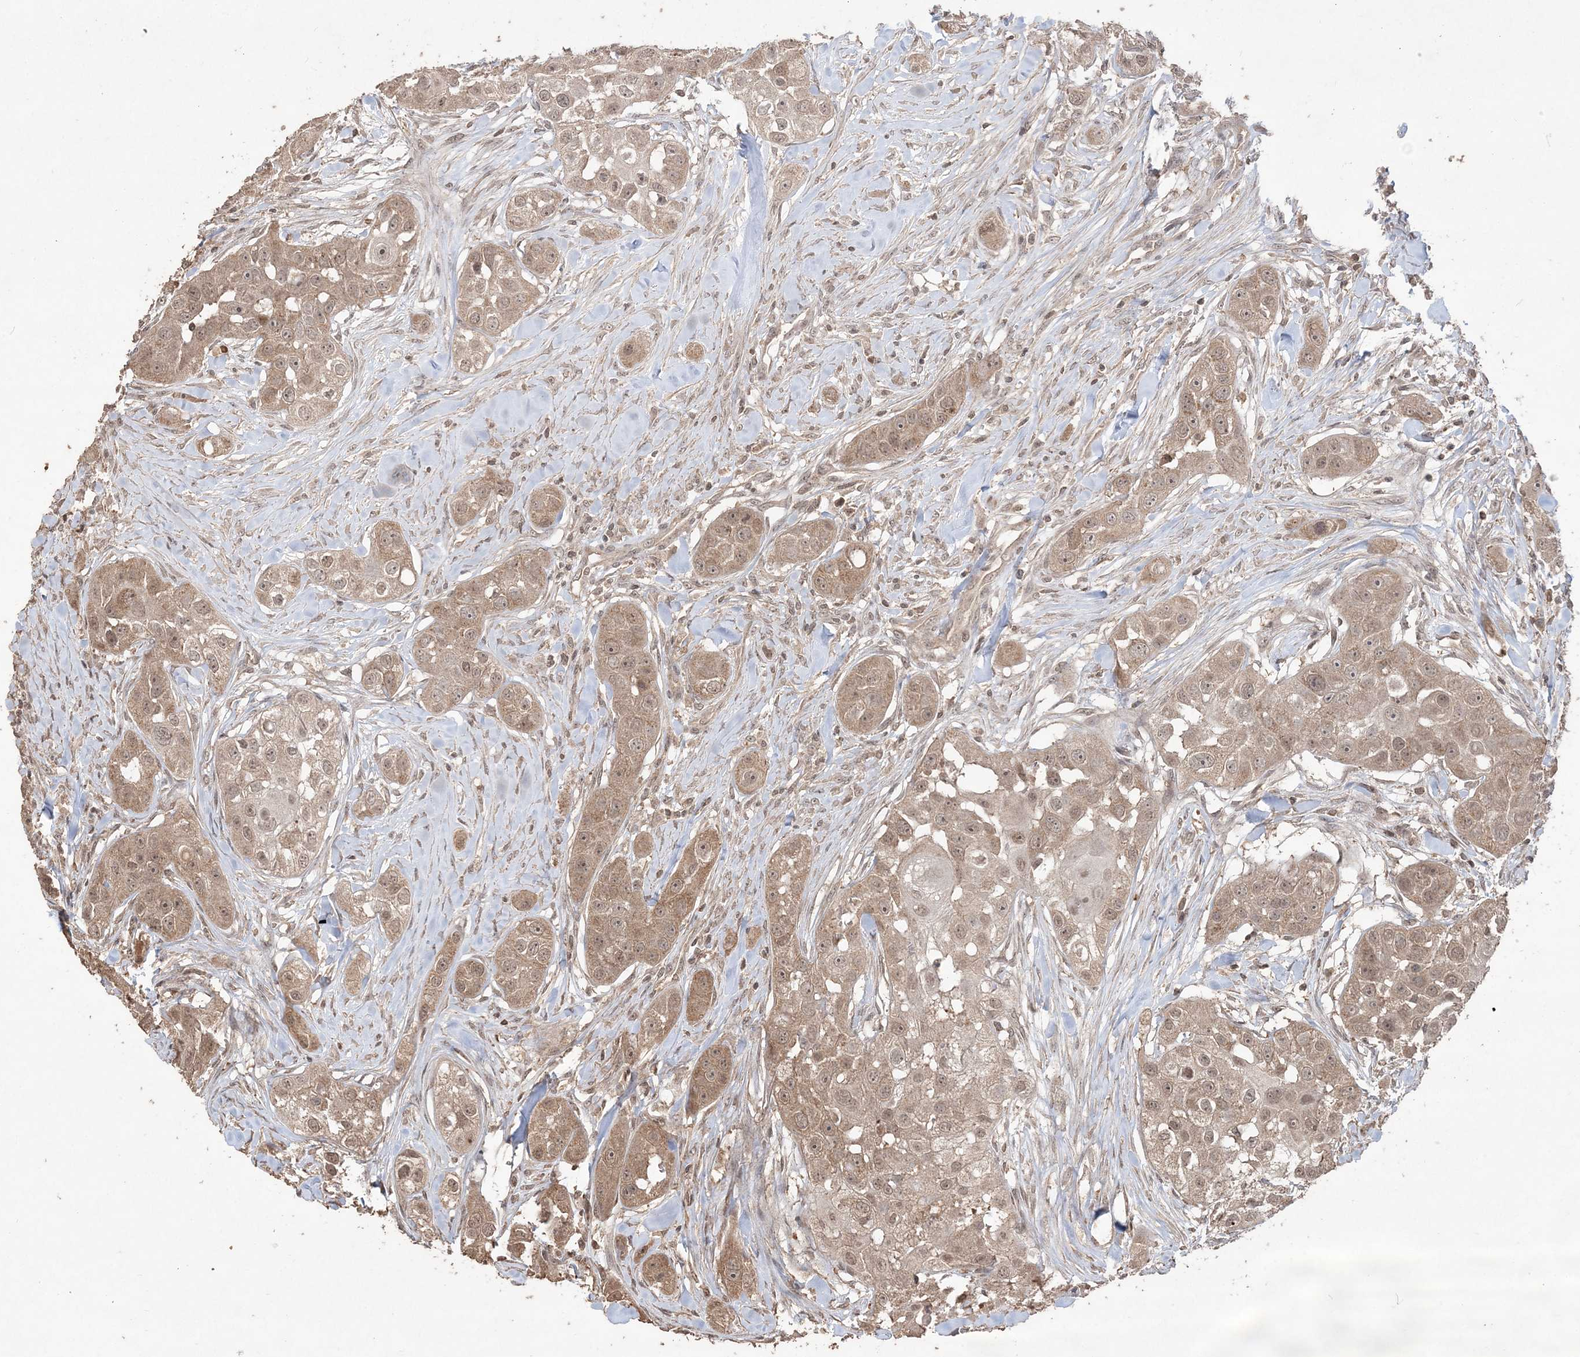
{"staining": {"intensity": "moderate", "quantity": ">75%", "location": "cytoplasmic/membranous,nuclear"}, "tissue": "head and neck cancer", "cell_type": "Tumor cells", "image_type": "cancer", "snomed": [{"axis": "morphology", "description": "Normal tissue, NOS"}, {"axis": "morphology", "description": "Squamous cell carcinoma, NOS"}, {"axis": "topography", "description": "Skeletal muscle"}, {"axis": "topography", "description": "Head-Neck"}], "caption": "DAB (3,3'-diaminobenzidine) immunohistochemical staining of head and neck squamous cell carcinoma reveals moderate cytoplasmic/membranous and nuclear protein positivity in about >75% of tumor cells.", "gene": "EHHADH", "patient": {"sex": "male", "age": 51}}